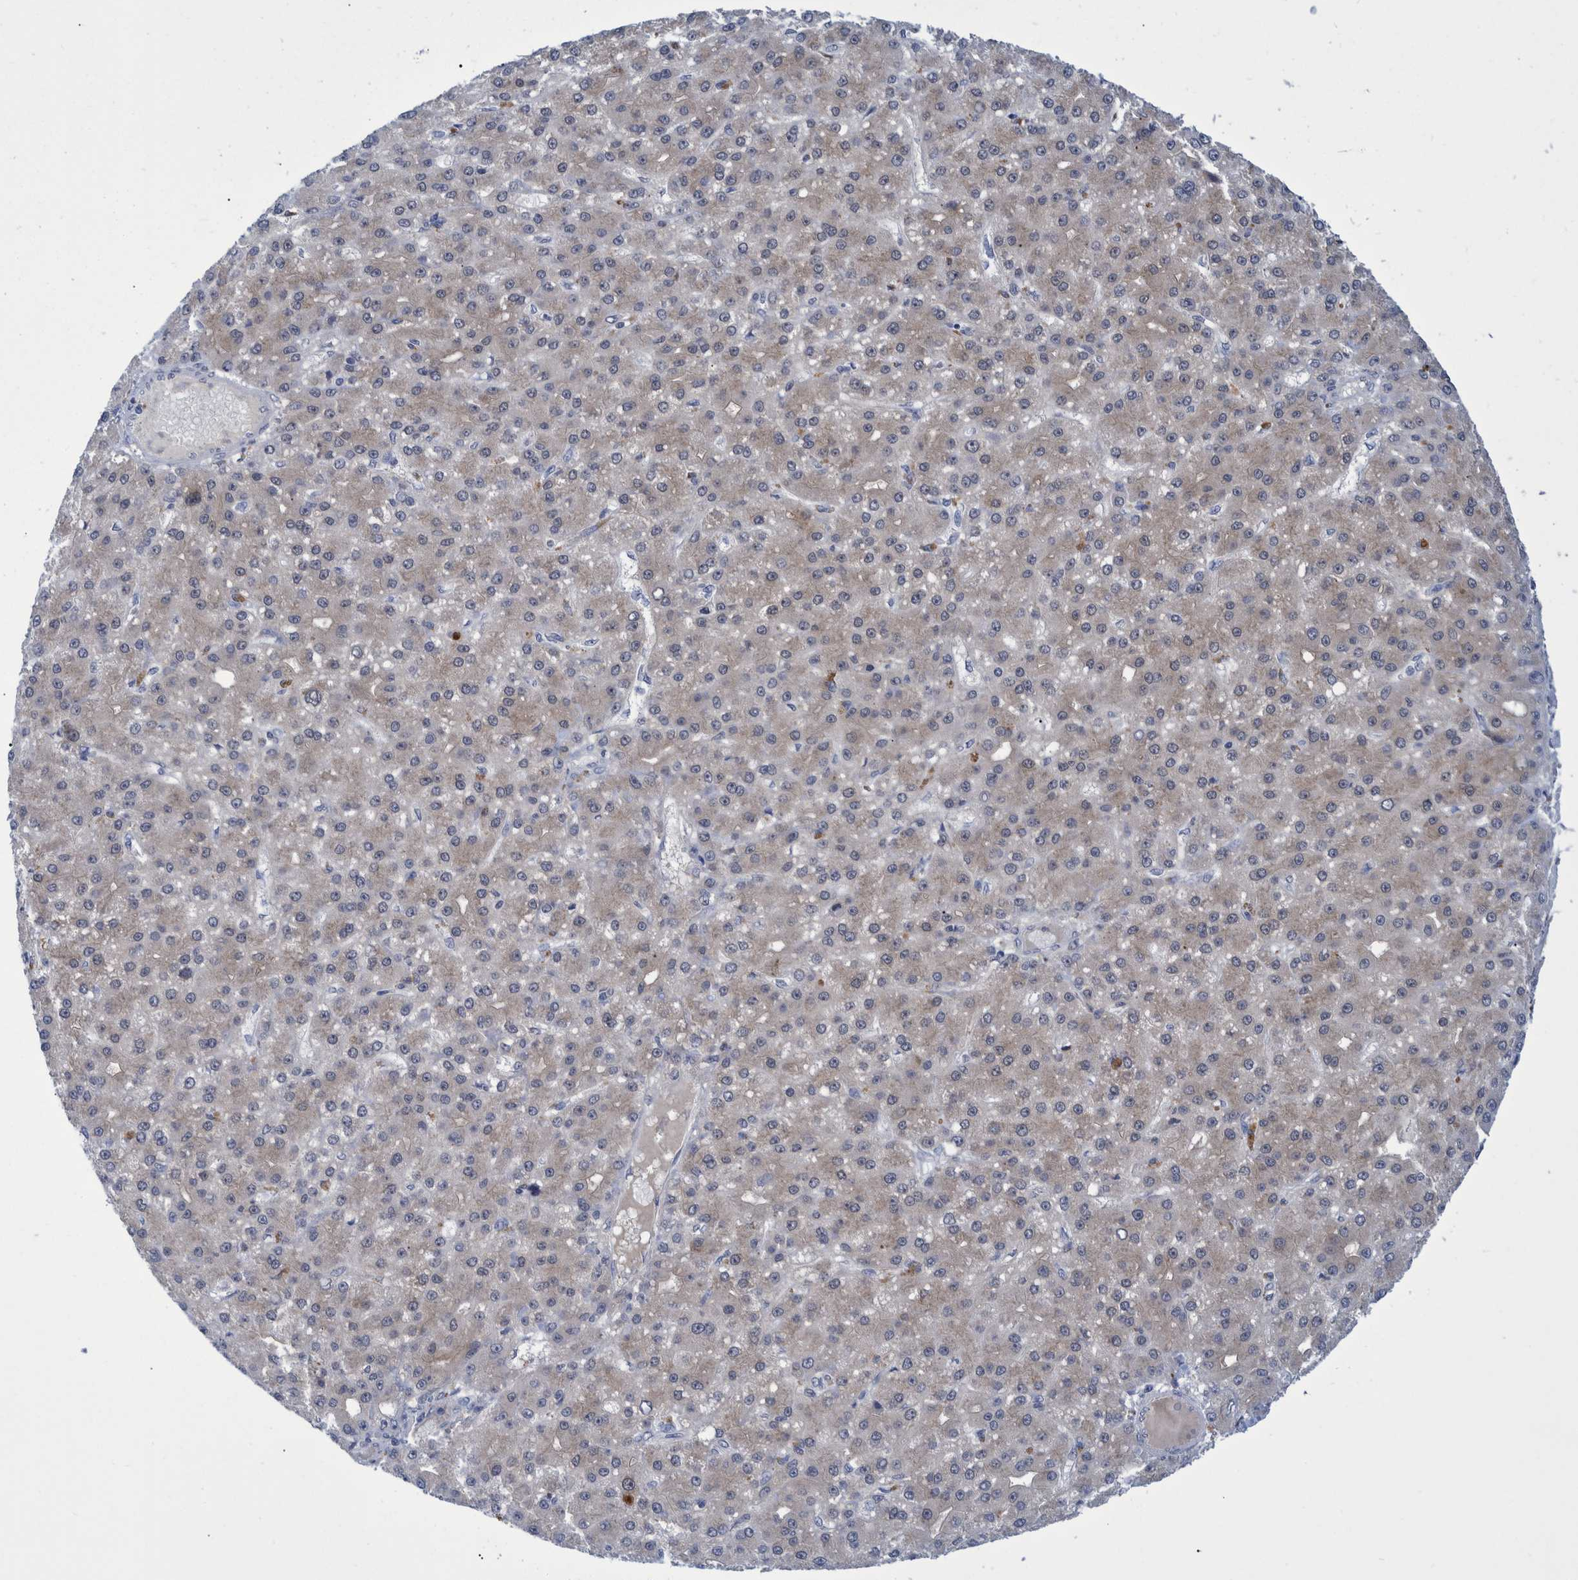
{"staining": {"intensity": "negative", "quantity": "none", "location": "none"}, "tissue": "liver cancer", "cell_type": "Tumor cells", "image_type": "cancer", "snomed": [{"axis": "morphology", "description": "Carcinoma, Hepatocellular, NOS"}, {"axis": "topography", "description": "Liver"}], "caption": "Hepatocellular carcinoma (liver) stained for a protein using immunohistochemistry (IHC) demonstrates no positivity tumor cells.", "gene": "PCYT2", "patient": {"sex": "male", "age": 67}}